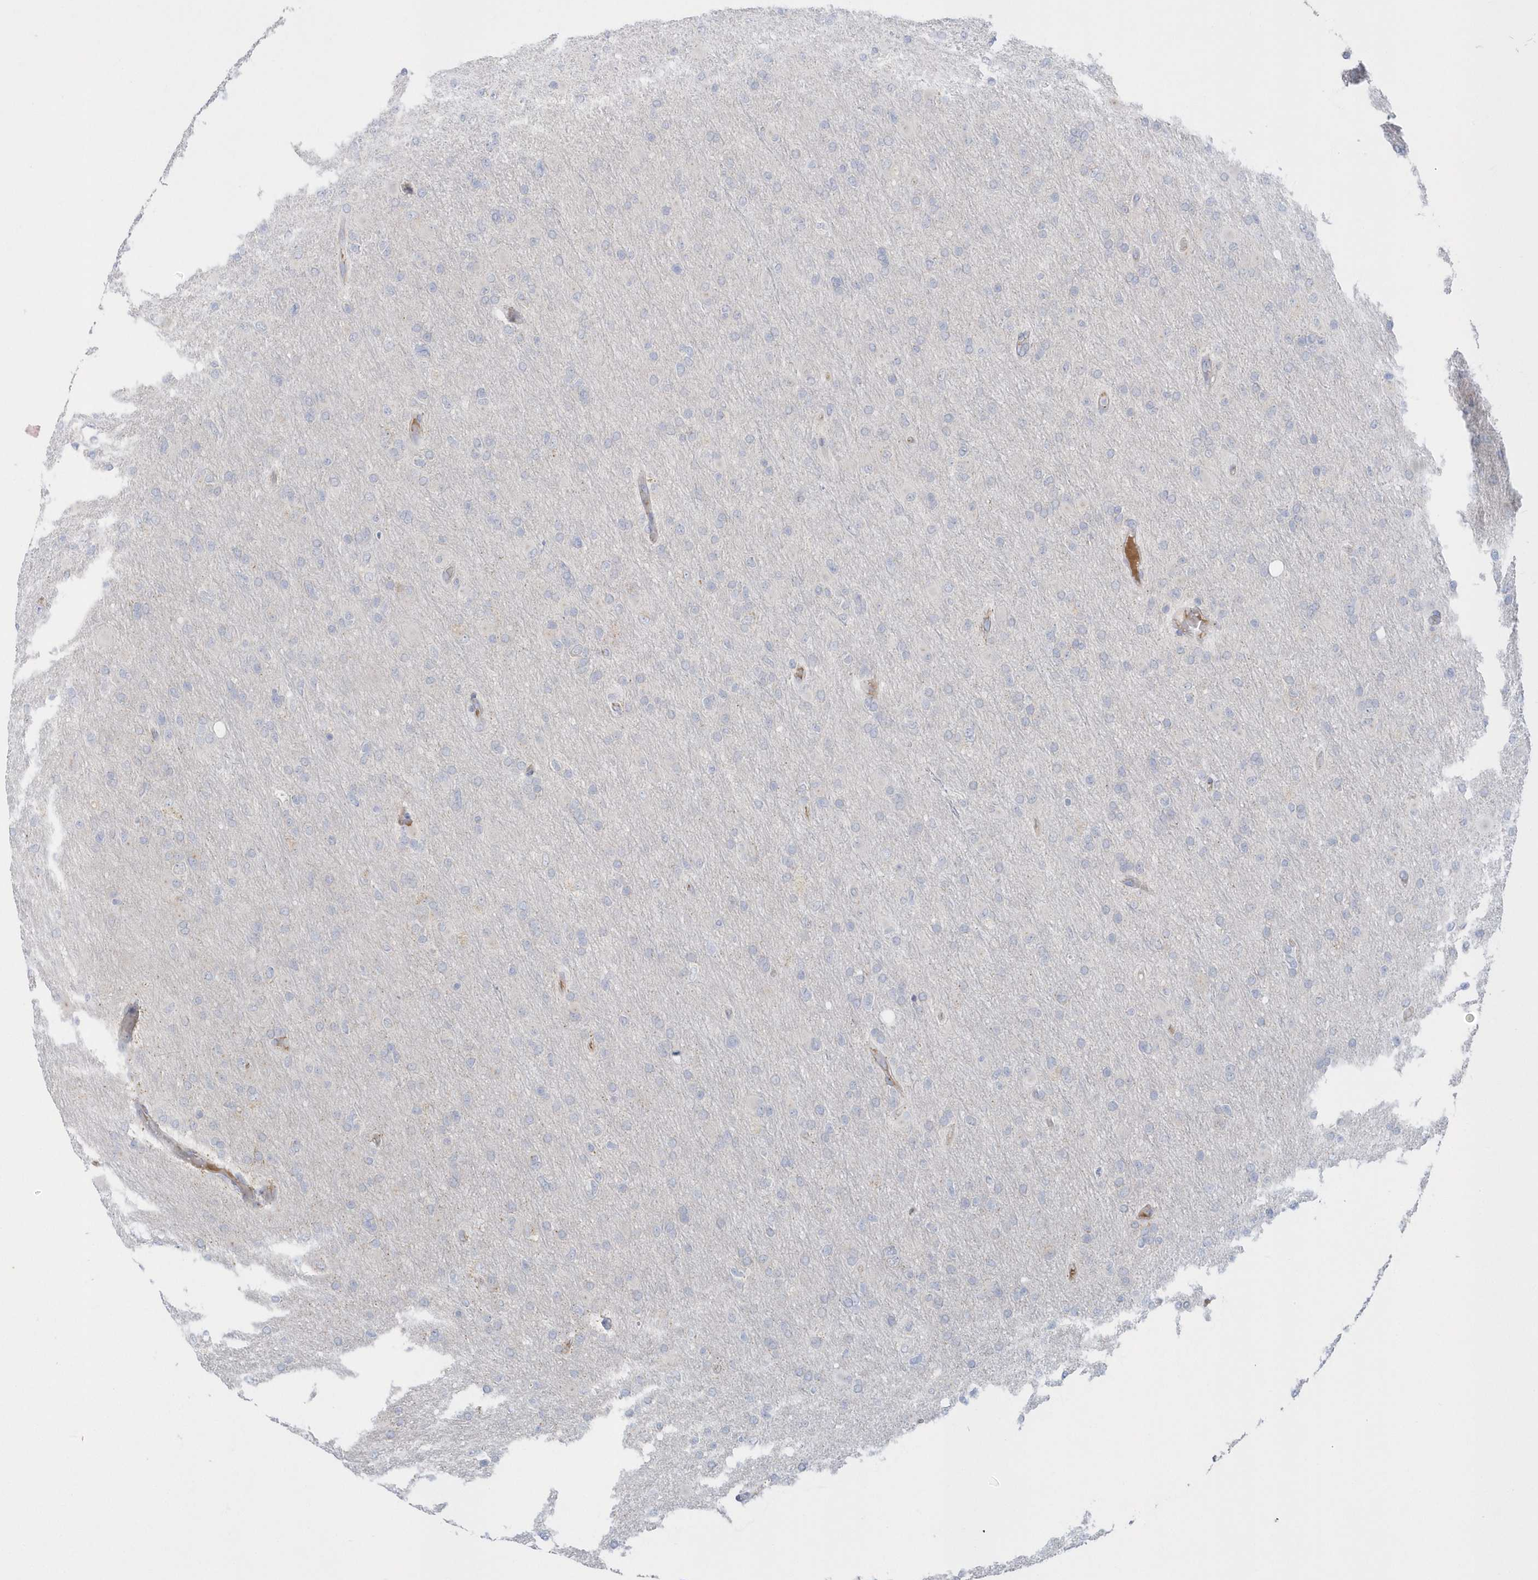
{"staining": {"intensity": "negative", "quantity": "none", "location": "none"}, "tissue": "glioma", "cell_type": "Tumor cells", "image_type": "cancer", "snomed": [{"axis": "morphology", "description": "Glioma, malignant, High grade"}, {"axis": "topography", "description": "Cerebral cortex"}], "caption": "IHC of human glioma exhibits no expression in tumor cells.", "gene": "SEMA3D", "patient": {"sex": "female", "age": 36}}